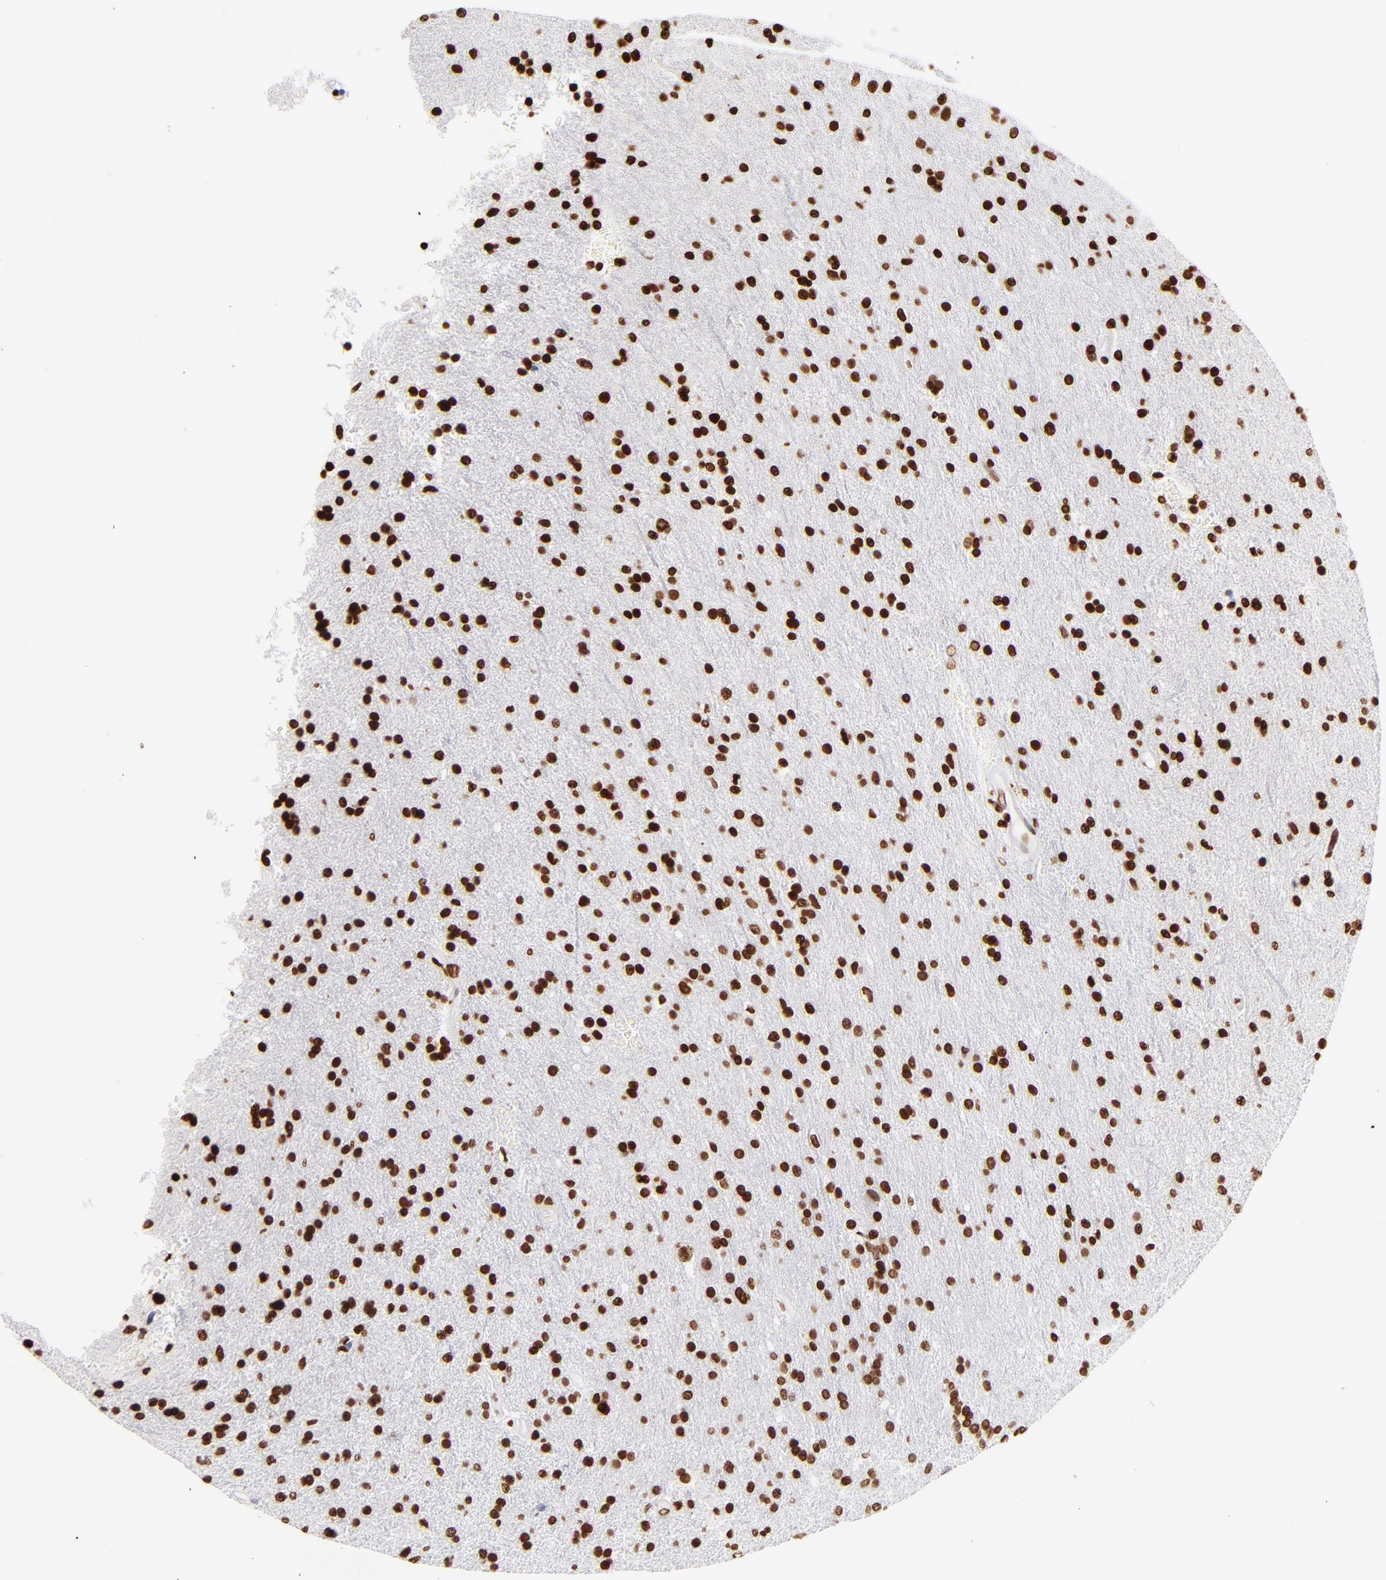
{"staining": {"intensity": "strong", "quantity": ">75%", "location": "nuclear"}, "tissue": "glioma", "cell_type": "Tumor cells", "image_type": "cancer", "snomed": [{"axis": "morphology", "description": "Glioma, malignant, High grade"}, {"axis": "topography", "description": "Brain"}], "caption": "IHC micrograph of neoplastic tissue: glioma stained using IHC shows high levels of strong protein expression localized specifically in the nuclear of tumor cells, appearing as a nuclear brown color.", "gene": "RTL4", "patient": {"sex": "male", "age": 33}}